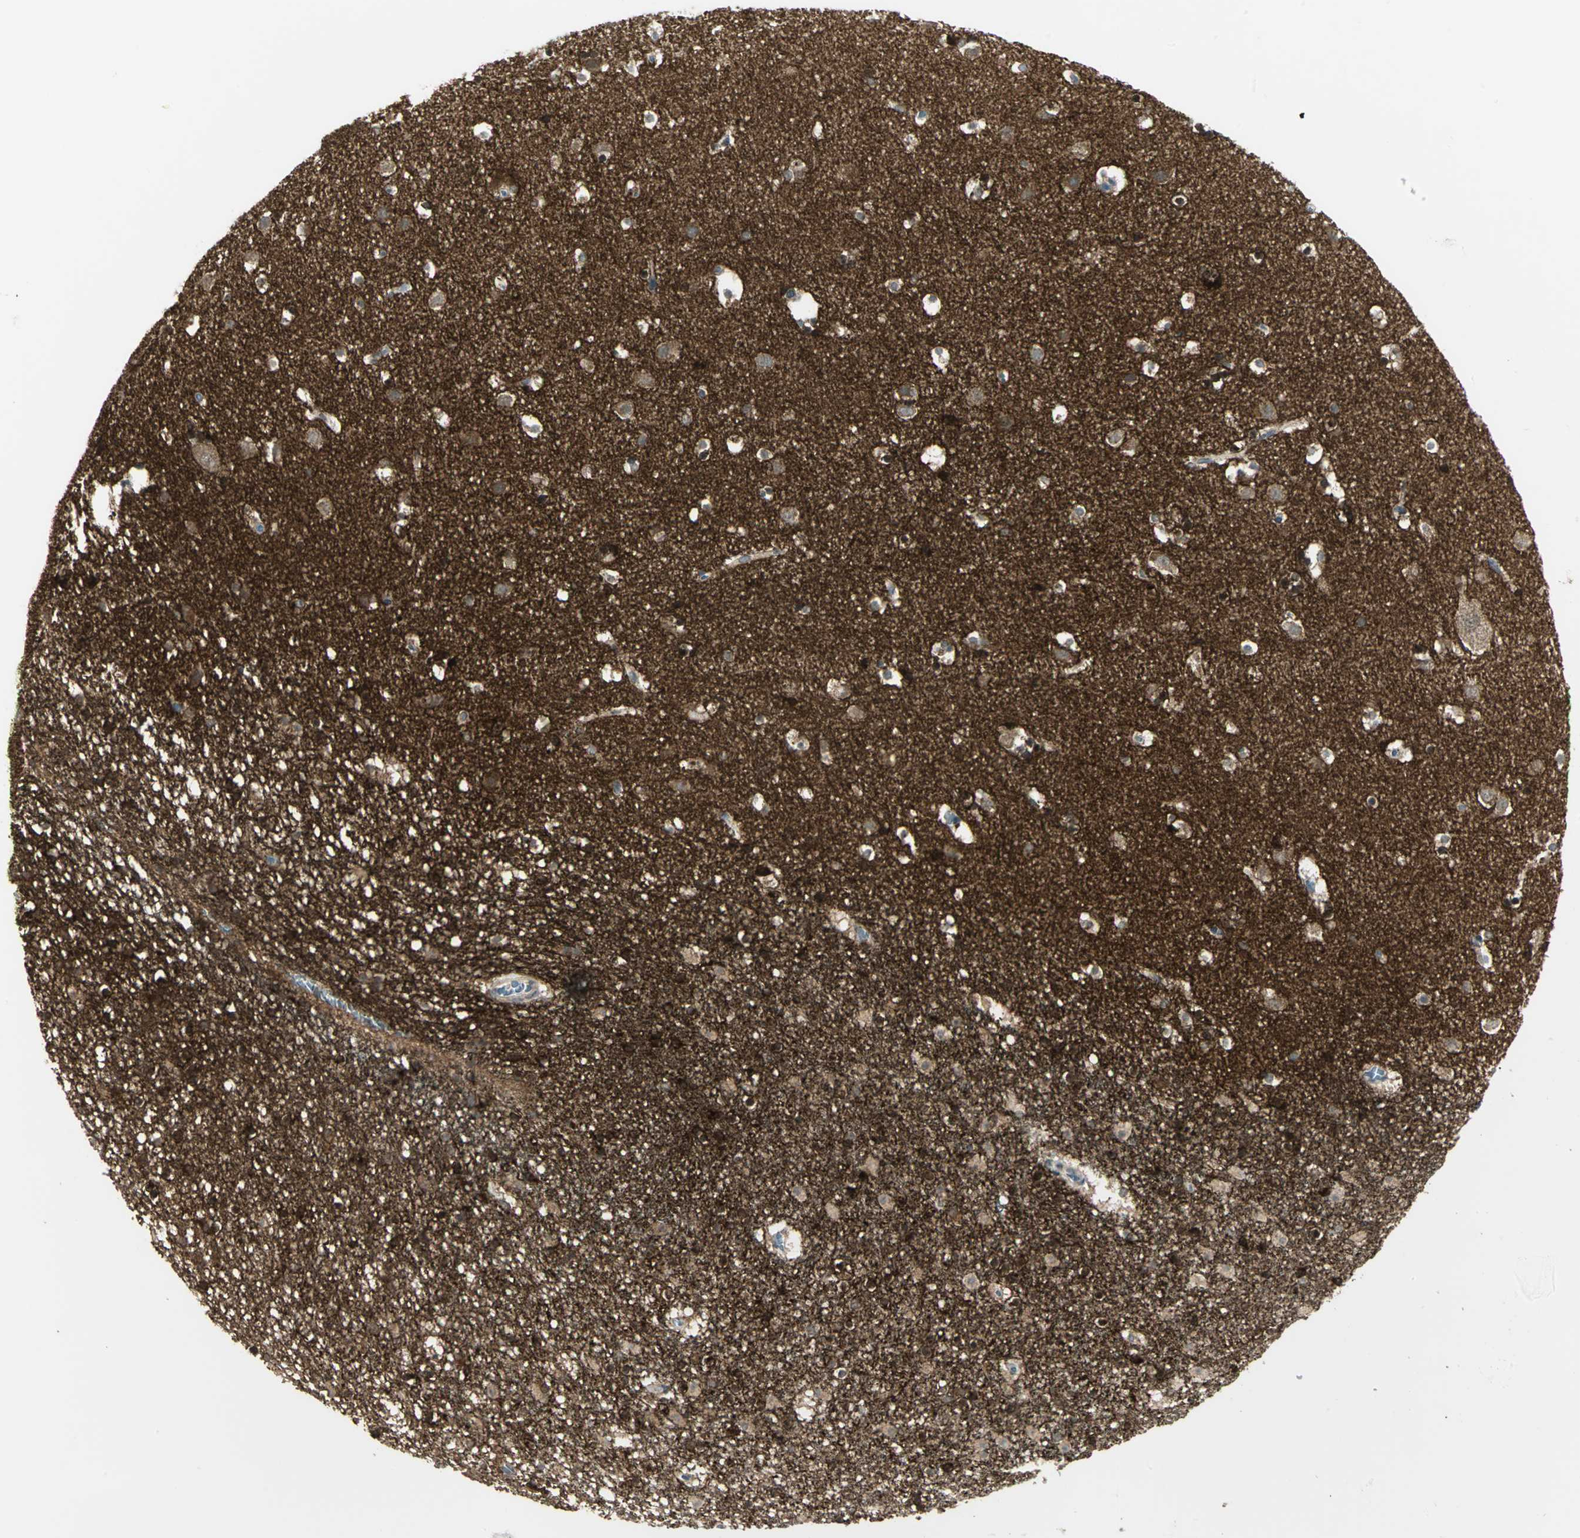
{"staining": {"intensity": "strong", "quantity": ">75%", "location": "cytoplasmic/membranous"}, "tissue": "caudate", "cell_type": "Glial cells", "image_type": "normal", "snomed": [{"axis": "morphology", "description": "Normal tissue, NOS"}, {"axis": "topography", "description": "Lateral ventricle wall"}], "caption": "Protein analysis of normal caudate demonstrates strong cytoplasmic/membranous expression in approximately >75% of glial cells.", "gene": "MAPK8IP3", "patient": {"sex": "male", "age": 45}}